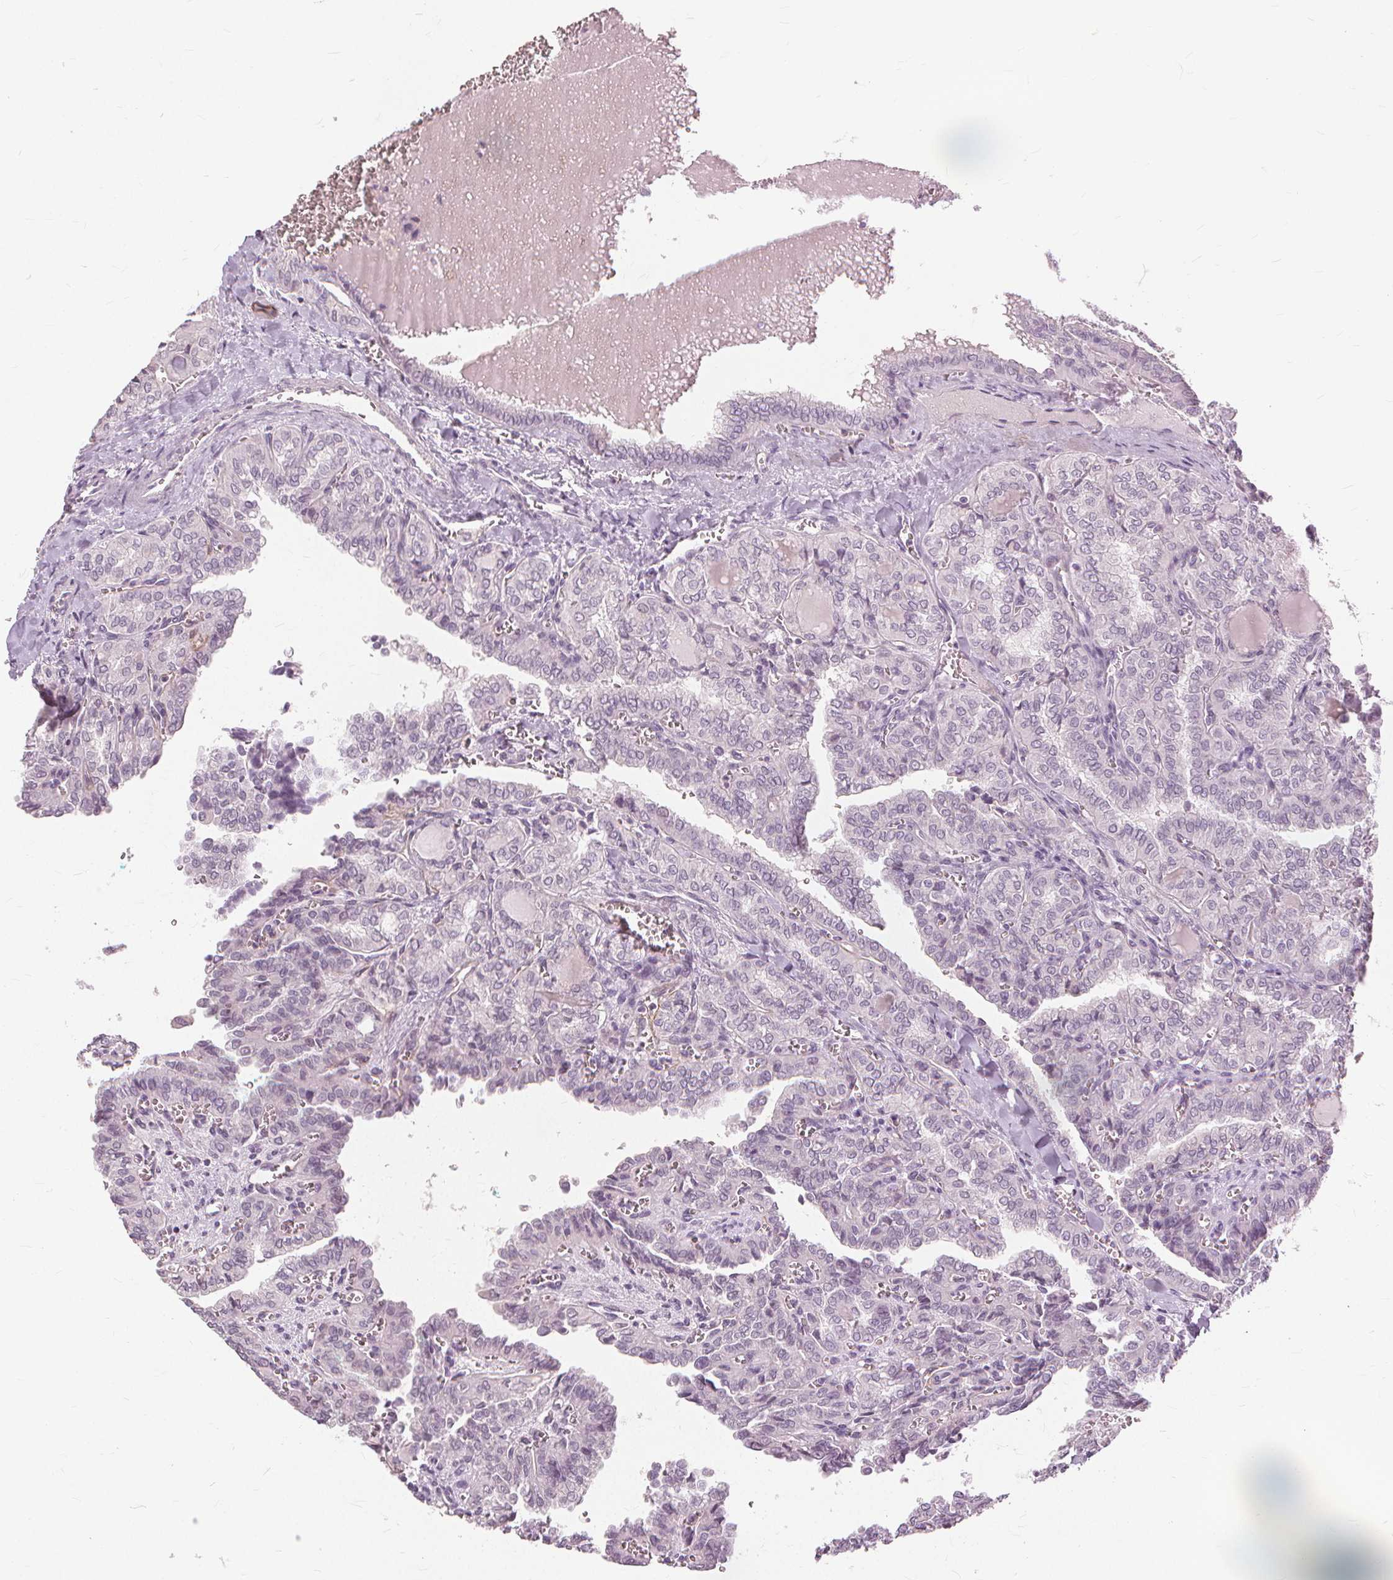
{"staining": {"intensity": "negative", "quantity": "none", "location": "none"}, "tissue": "thyroid cancer", "cell_type": "Tumor cells", "image_type": "cancer", "snomed": [{"axis": "morphology", "description": "Papillary adenocarcinoma, NOS"}, {"axis": "topography", "description": "Thyroid gland"}], "caption": "A micrograph of papillary adenocarcinoma (thyroid) stained for a protein displays no brown staining in tumor cells. (Stains: DAB (3,3'-diaminobenzidine) IHC with hematoxylin counter stain, Microscopy: brightfield microscopy at high magnification).", "gene": "SFTPD", "patient": {"sex": "female", "age": 41}}